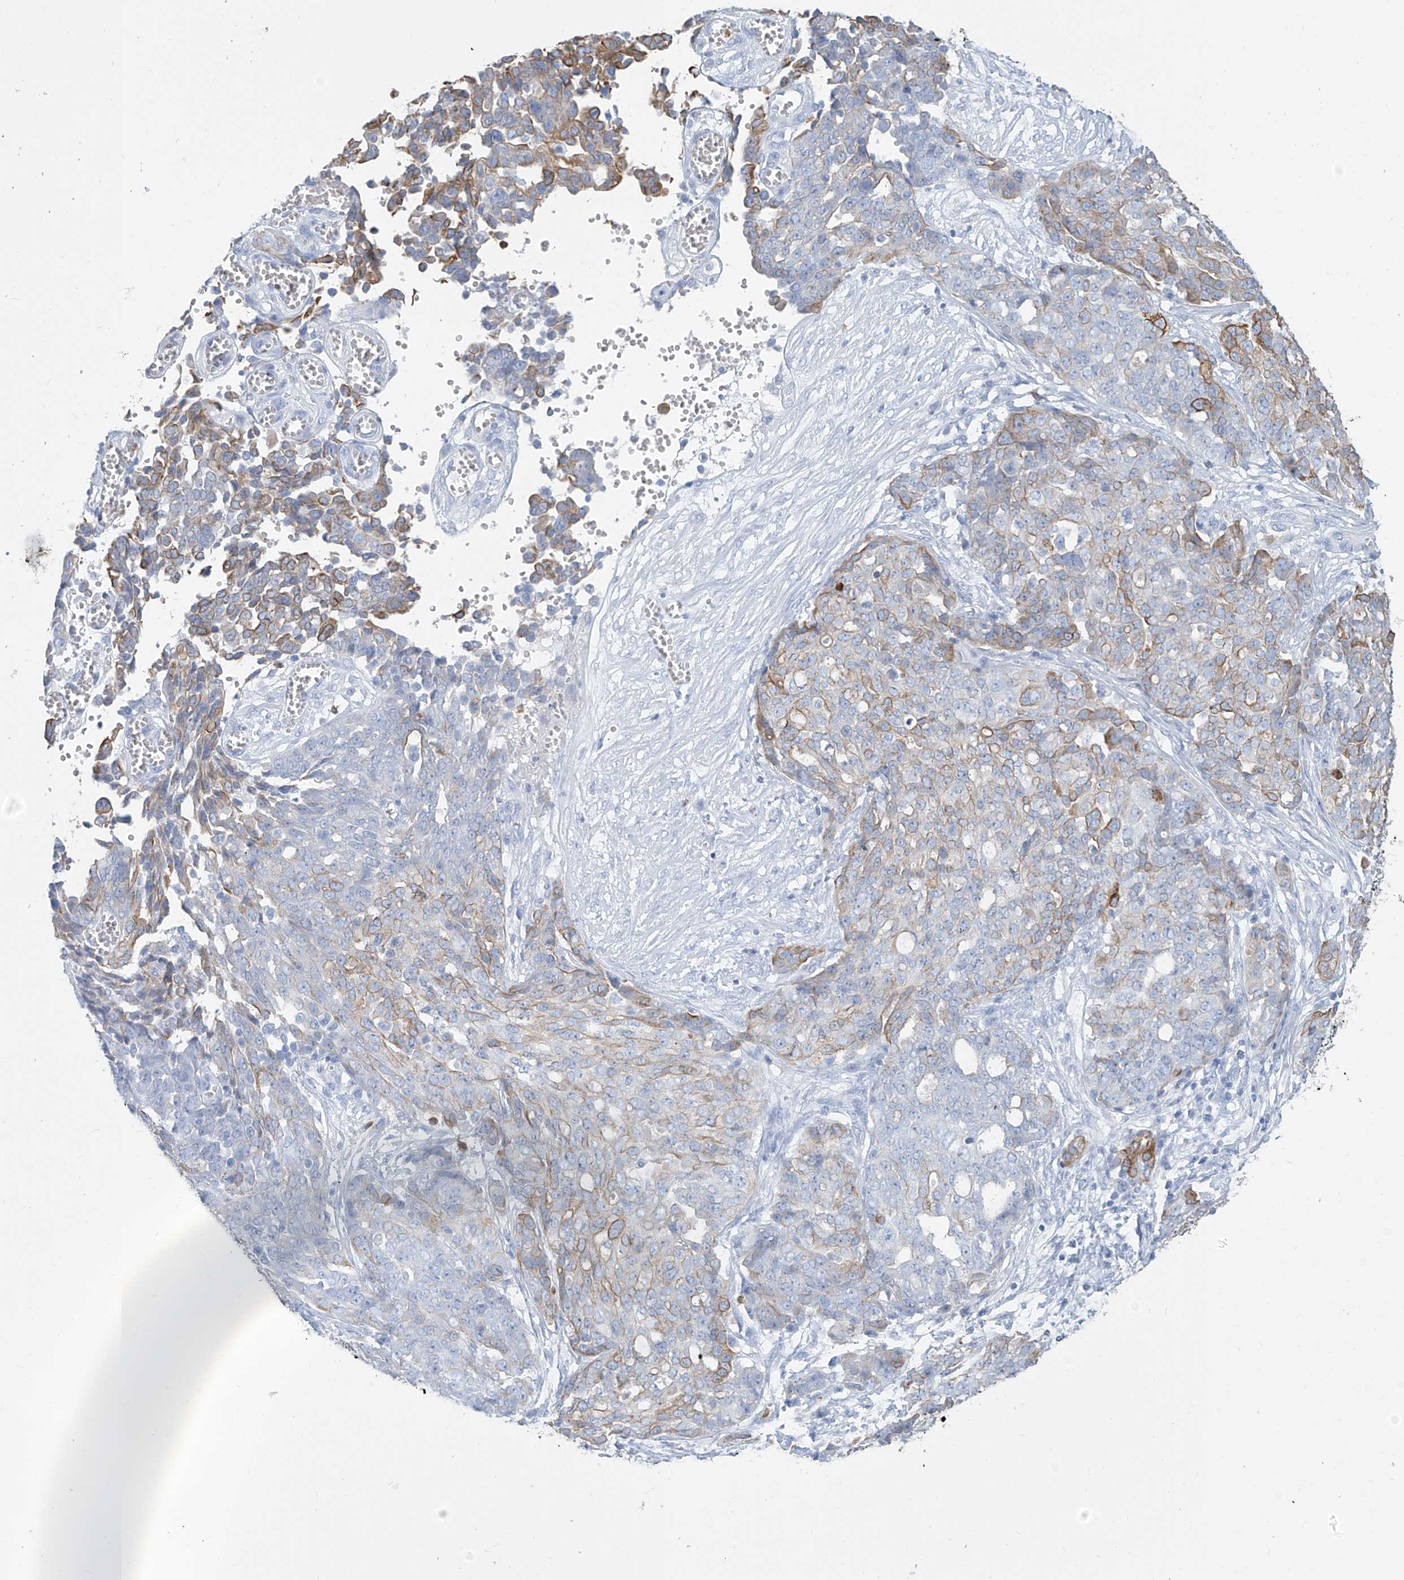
{"staining": {"intensity": "moderate", "quantity": "25%-75%", "location": "cytoplasmic/membranous"}, "tissue": "ovarian cancer", "cell_type": "Tumor cells", "image_type": "cancer", "snomed": [{"axis": "morphology", "description": "Cystadenocarcinoma, serous, NOS"}, {"axis": "topography", "description": "Soft tissue"}, {"axis": "topography", "description": "Ovary"}], "caption": "Protein staining of ovarian cancer tissue shows moderate cytoplasmic/membranous expression in approximately 25%-75% of tumor cells.", "gene": "PAFAH1B3", "patient": {"sex": "female", "age": 57}}